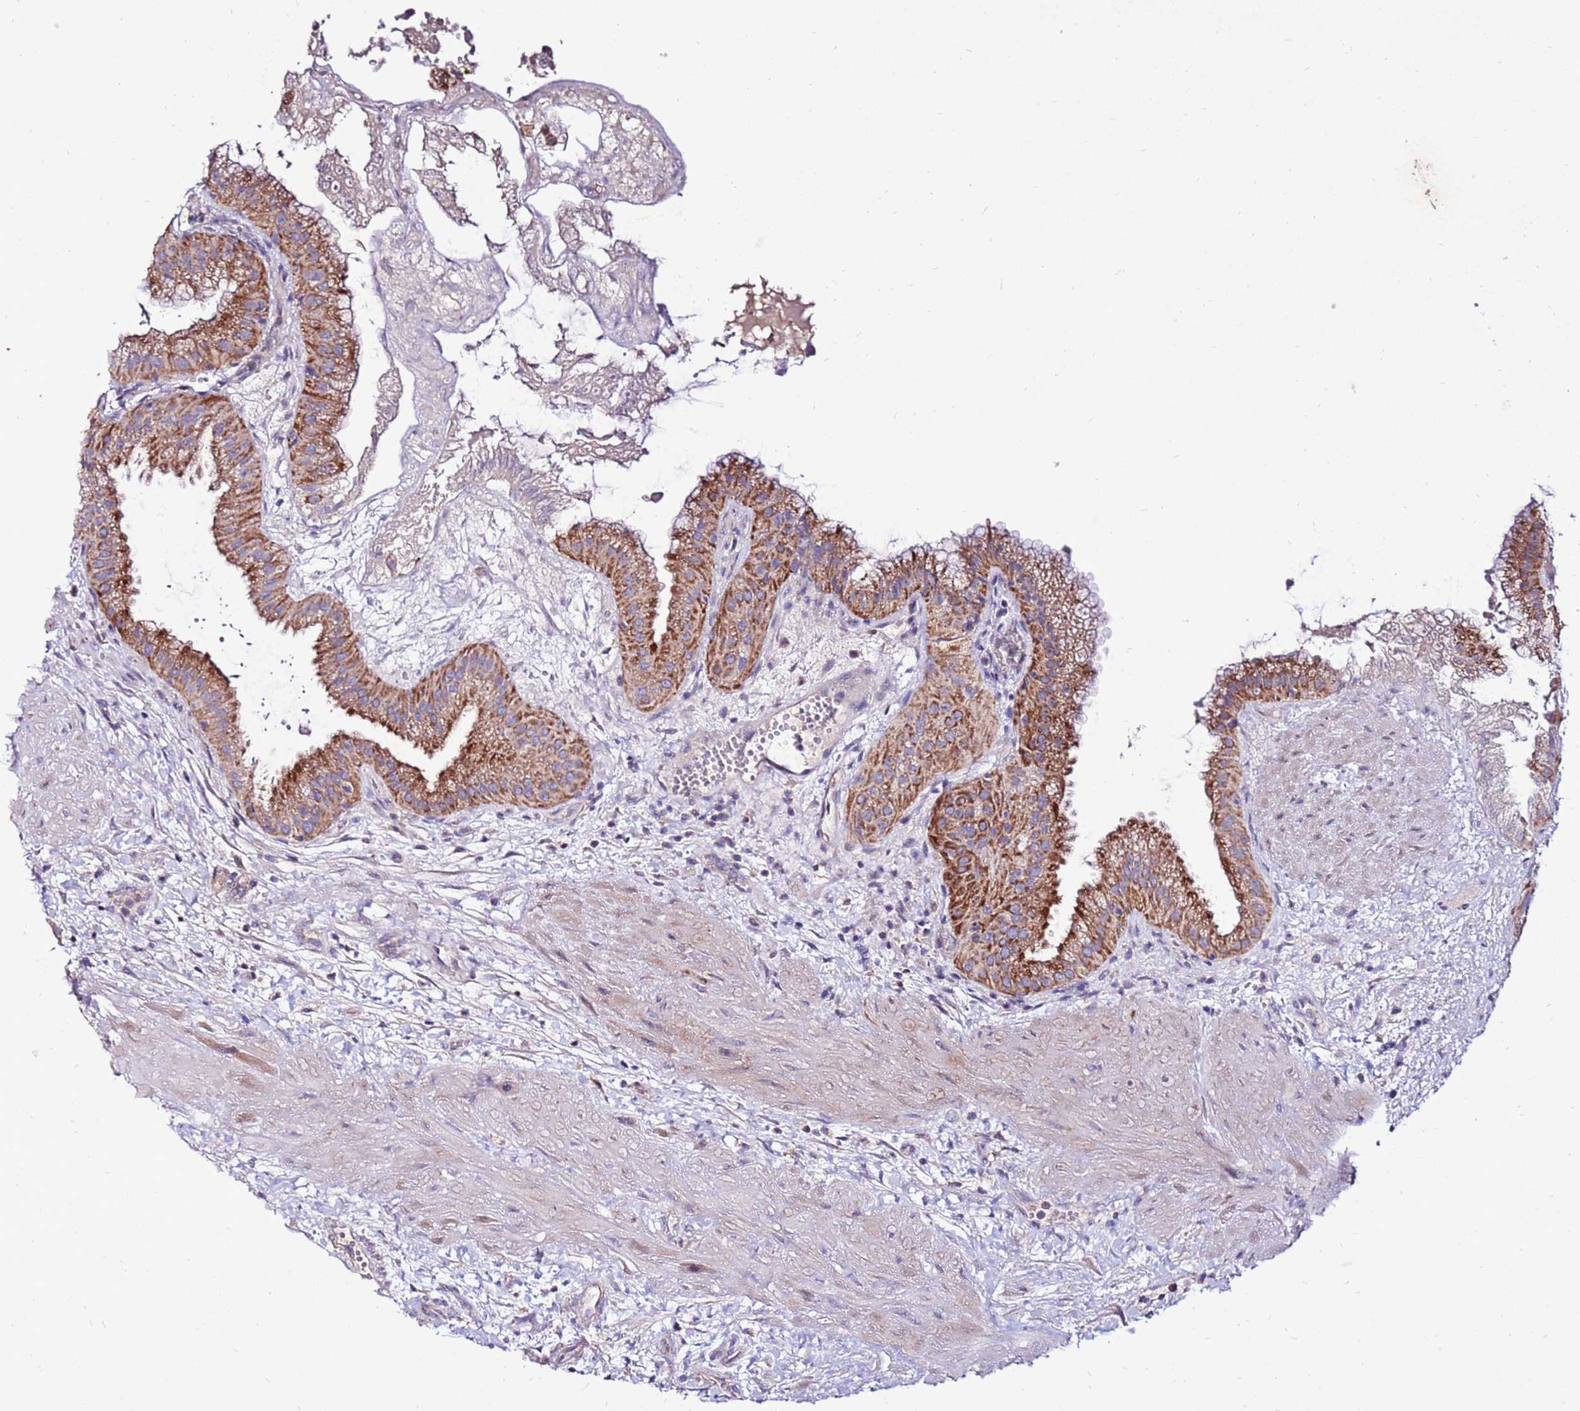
{"staining": {"intensity": "strong", "quantity": ">75%", "location": "cytoplasmic/membranous"}, "tissue": "gallbladder", "cell_type": "Glandular cells", "image_type": "normal", "snomed": [{"axis": "morphology", "description": "Normal tissue, NOS"}, {"axis": "topography", "description": "Gallbladder"}], "caption": "Brown immunohistochemical staining in normal gallbladder exhibits strong cytoplasmic/membranous expression in approximately >75% of glandular cells. (DAB (3,3'-diaminobenzidine) IHC, brown staining for protein, blue staining for nuclei).", "gene": "TMEM106C", "patient": {"sex": "female", "age": 64}}